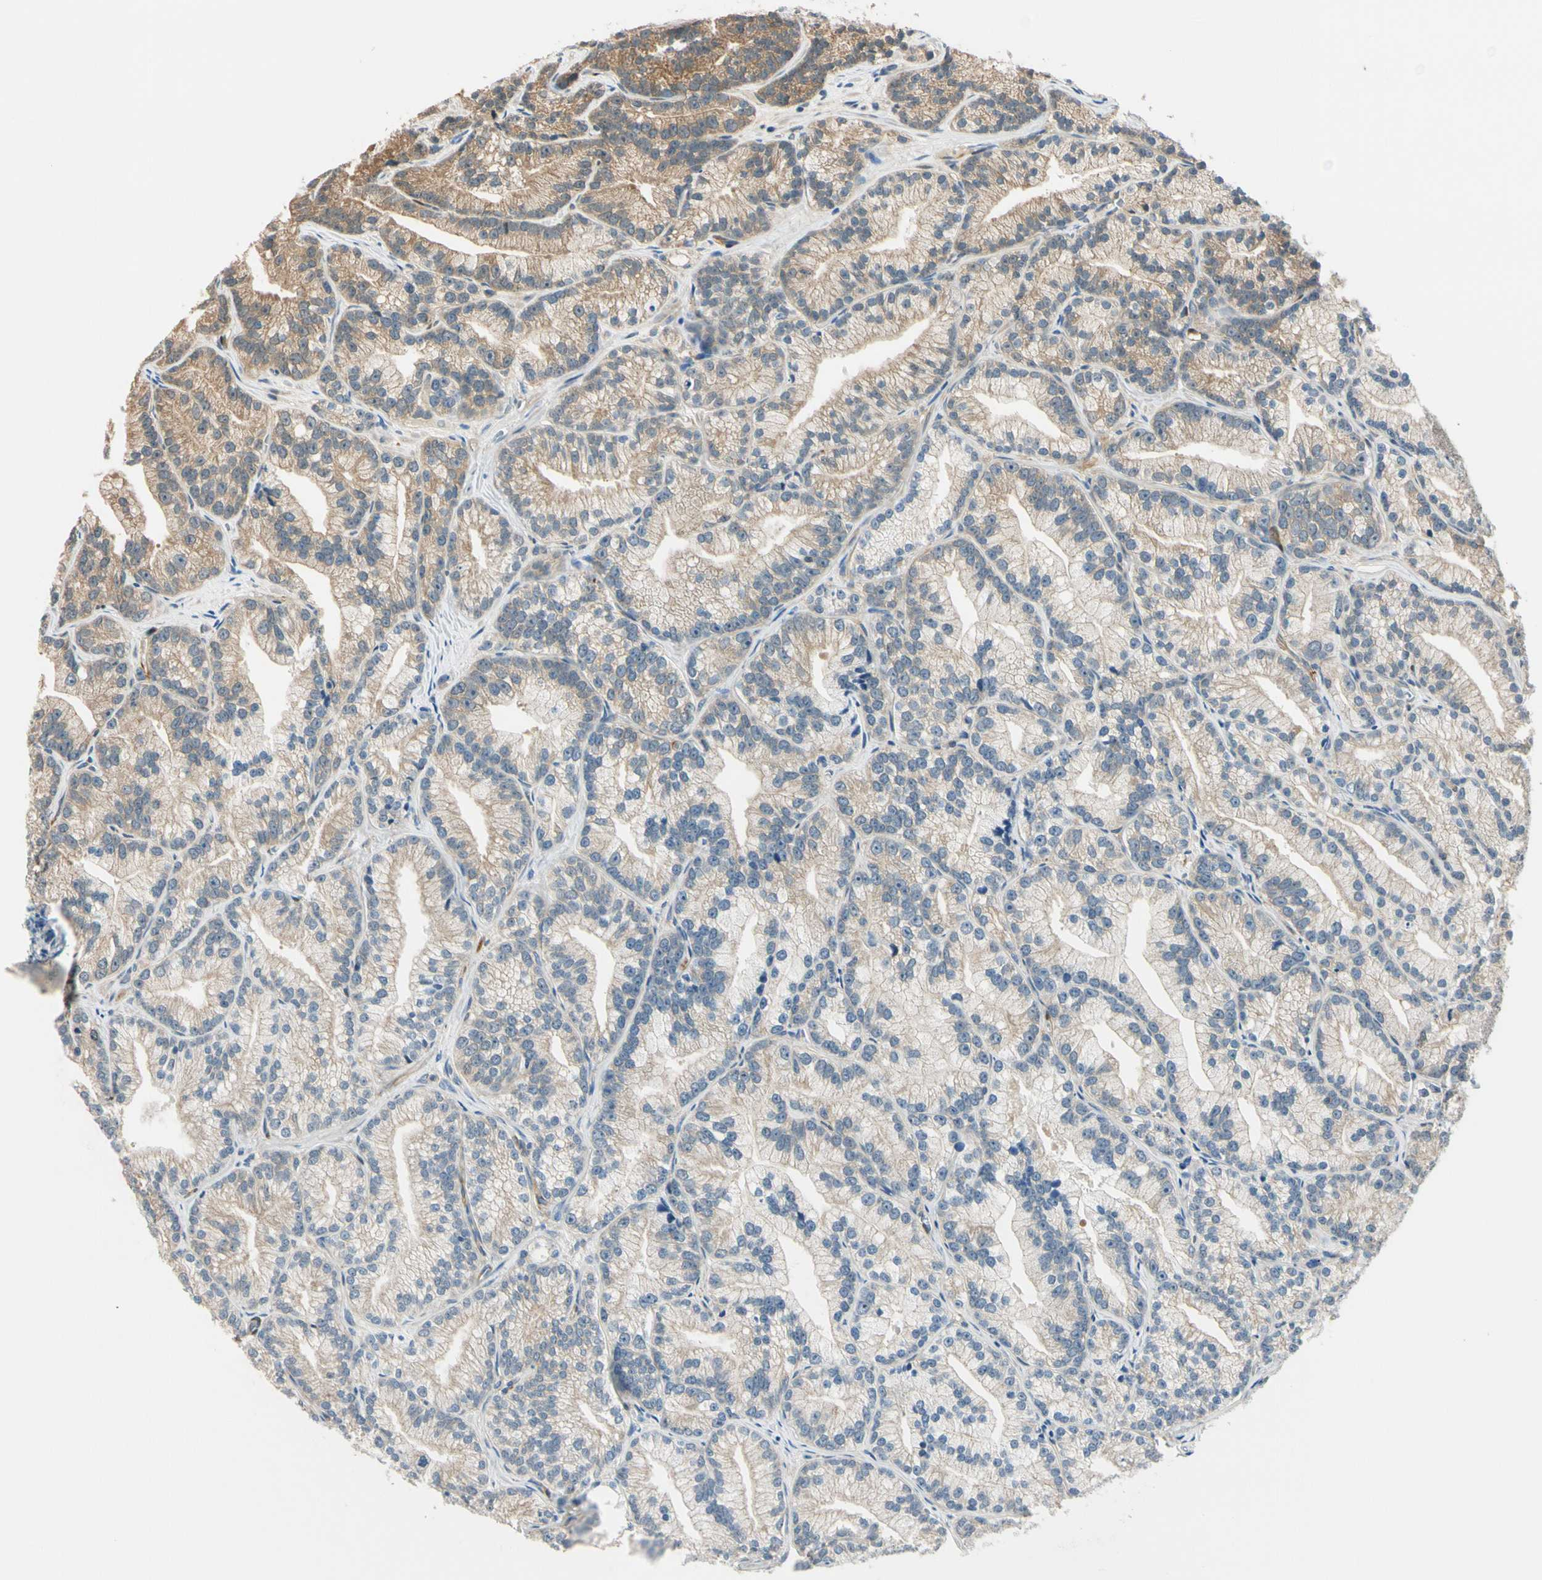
{"staining": {"intensity": "weak", "quantity": ">75%", "location": "cytoplasmic/membranous"}, "tissue": "prostate cancer", "cell_type": "Tumor cells", "image_type": "cancer", "snomed": [{"axis": "morphology", "description": "Adenocarcinoma, Low grade"}, {"axis": "topography", "description": "Prostate"}], "caption": "Prostate cancer was stained to show a protein in brown. There is low levels of weak cytoplasmic/membranous positivity in approximately >75% of tumor cells.", "gene": "RASGRF1", "patient": {"sex": "male", "age": 89}}